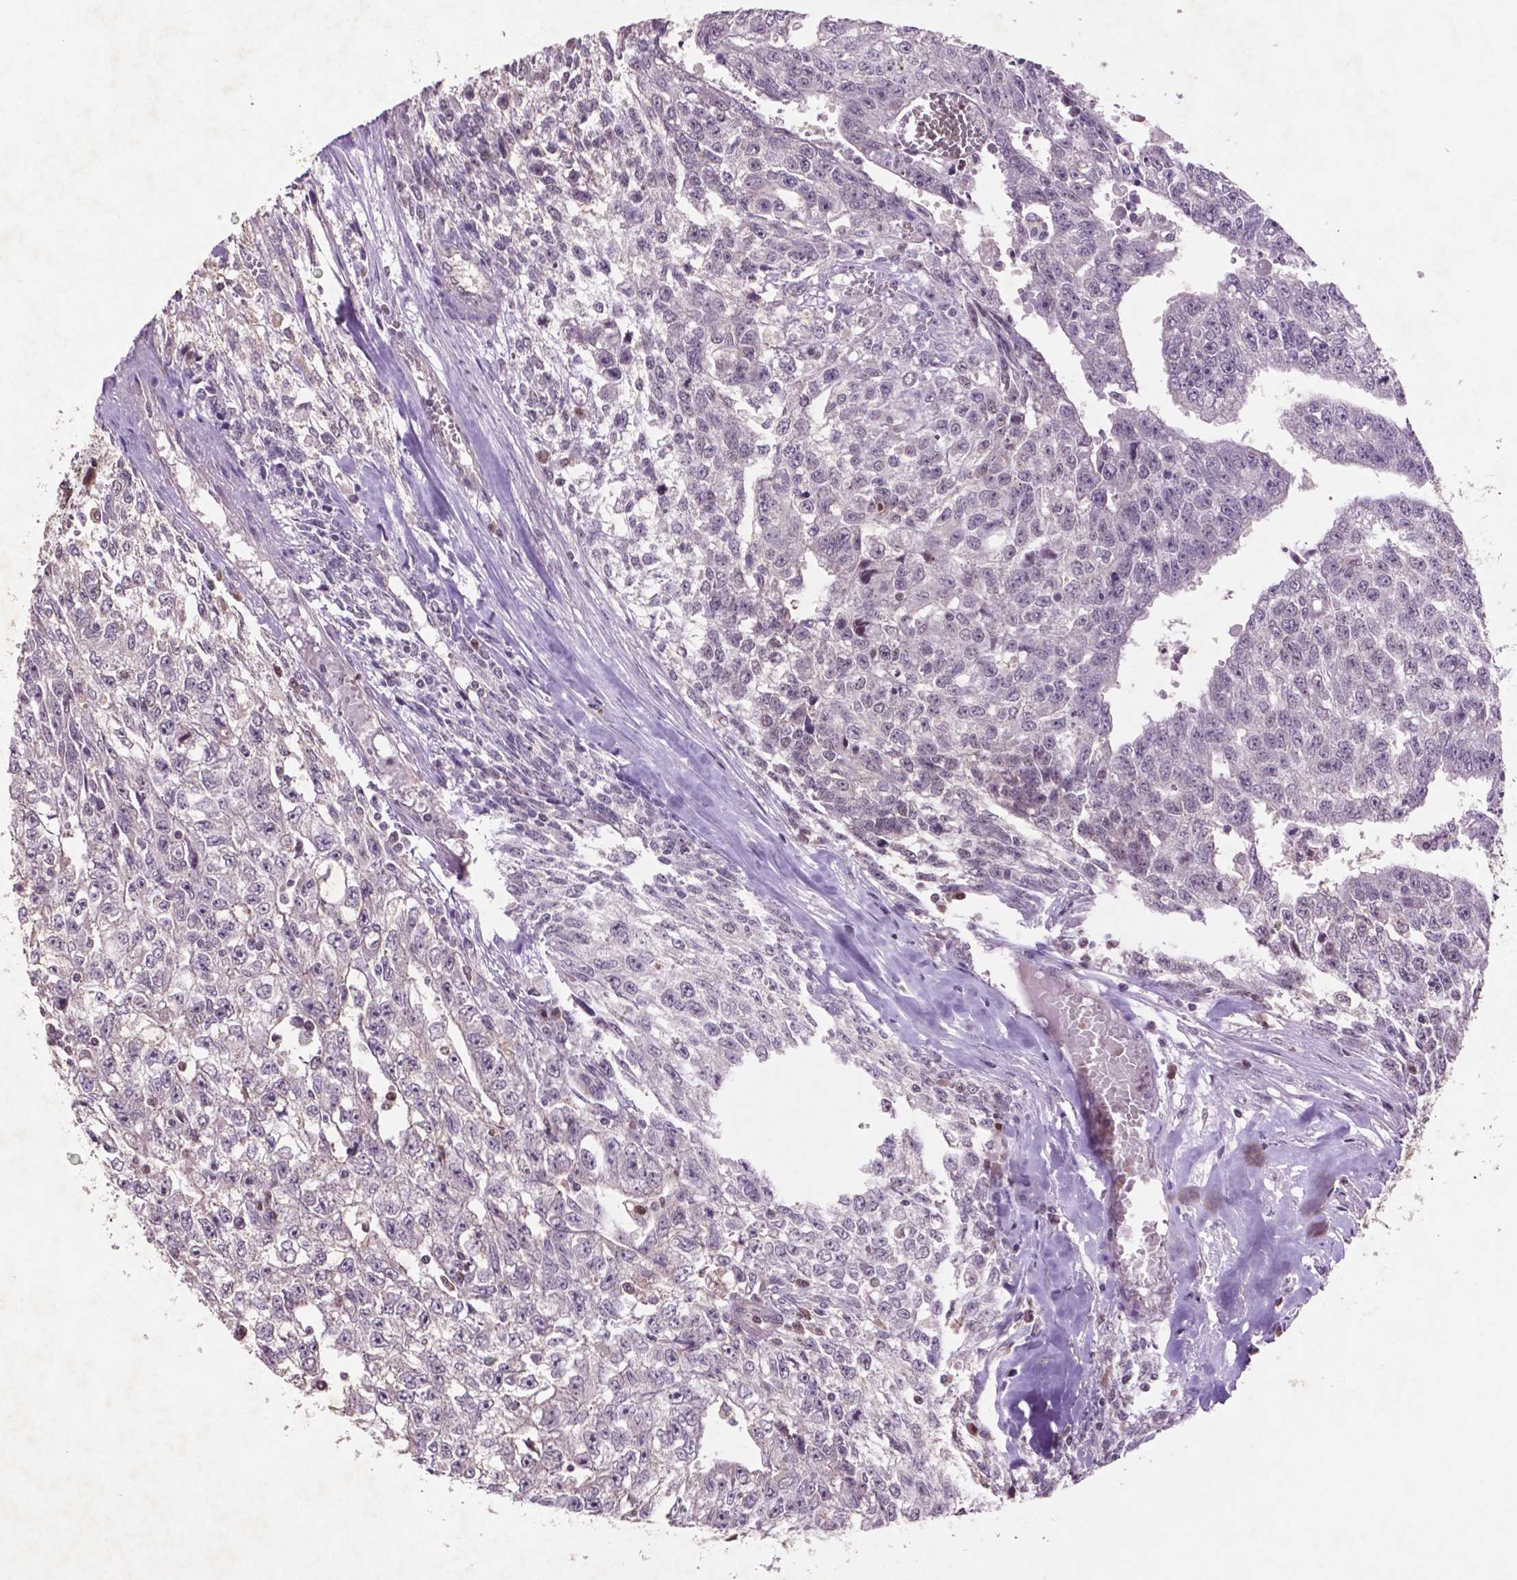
{"staining": {"intensity": "negative", "quantity": "none", "location": "none"}, "tissue": "testis cancer", "cell_type": "Tumor cells", "image_type": "cancer", "snomed": [{"axis": "morphology", "description": "Carcinoma, Embryonal, NOS"}, {"axis": "morphology", "description": "Teratoma, malignant, NOS"}, {"axis": "topography", "description": "Testis"}], "caption": "A high-resolution photomicrograph shows IHC staining of testis cancer (embryonal carcinoma), which reveals no significant positivity in tumor cells.", "gene": "GLRX", "patient": {"sex": "male", "age": 24}}